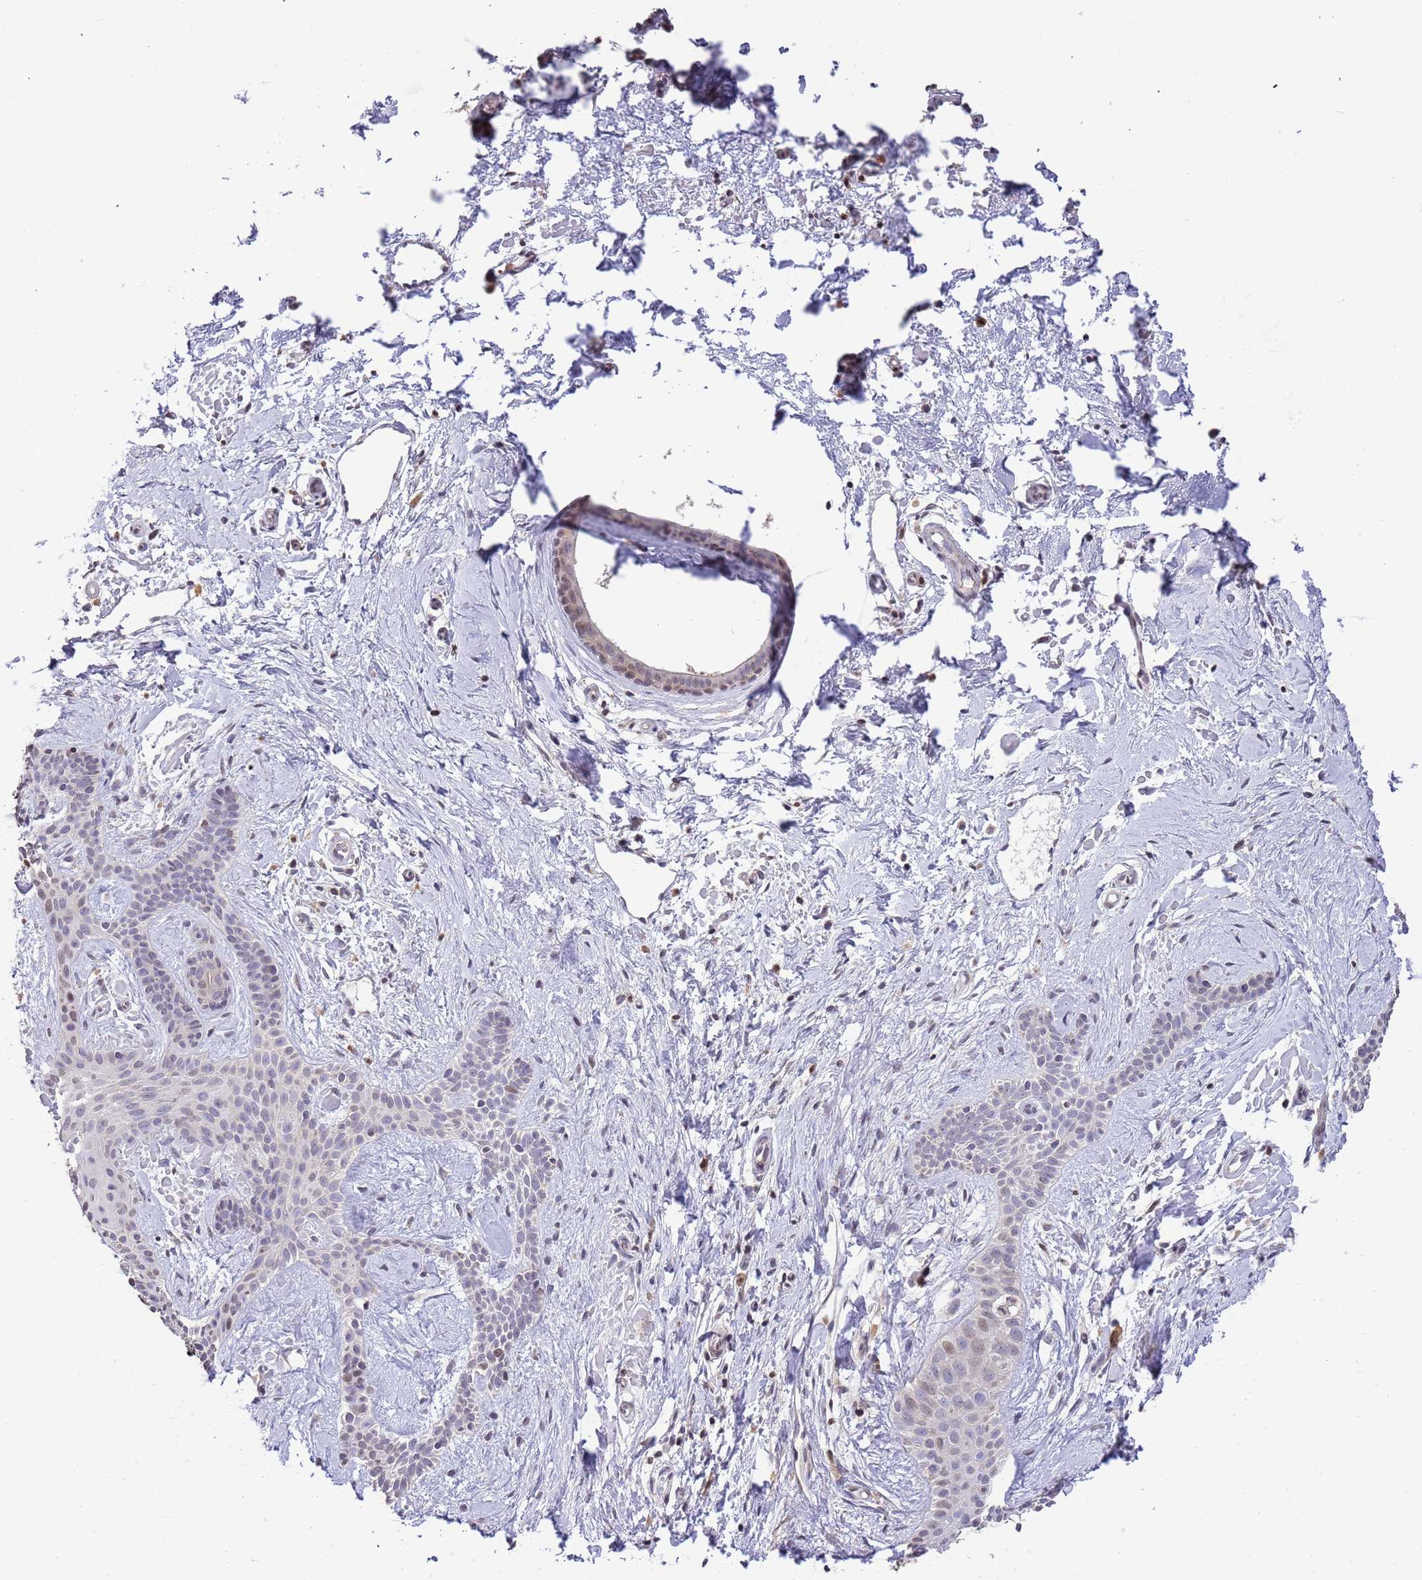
{"staining": {"intensity": "negative", "quantity": "none", "location": "none"}, "tissue": "skin cancer", "cell_type": "Tumor cells", "image_type": "cancer", "snomed": [{"axis": "morphology", "description": "Basal cell carcinoma"}, {"axis": "topography", "description": "Skin"}], "caption": "Skin cancer was stained to show a protein in brown. There is no significant staining in tumor cells.", "gene": "SLC16A4", "patient": {"sex": "male", "age": 78}}